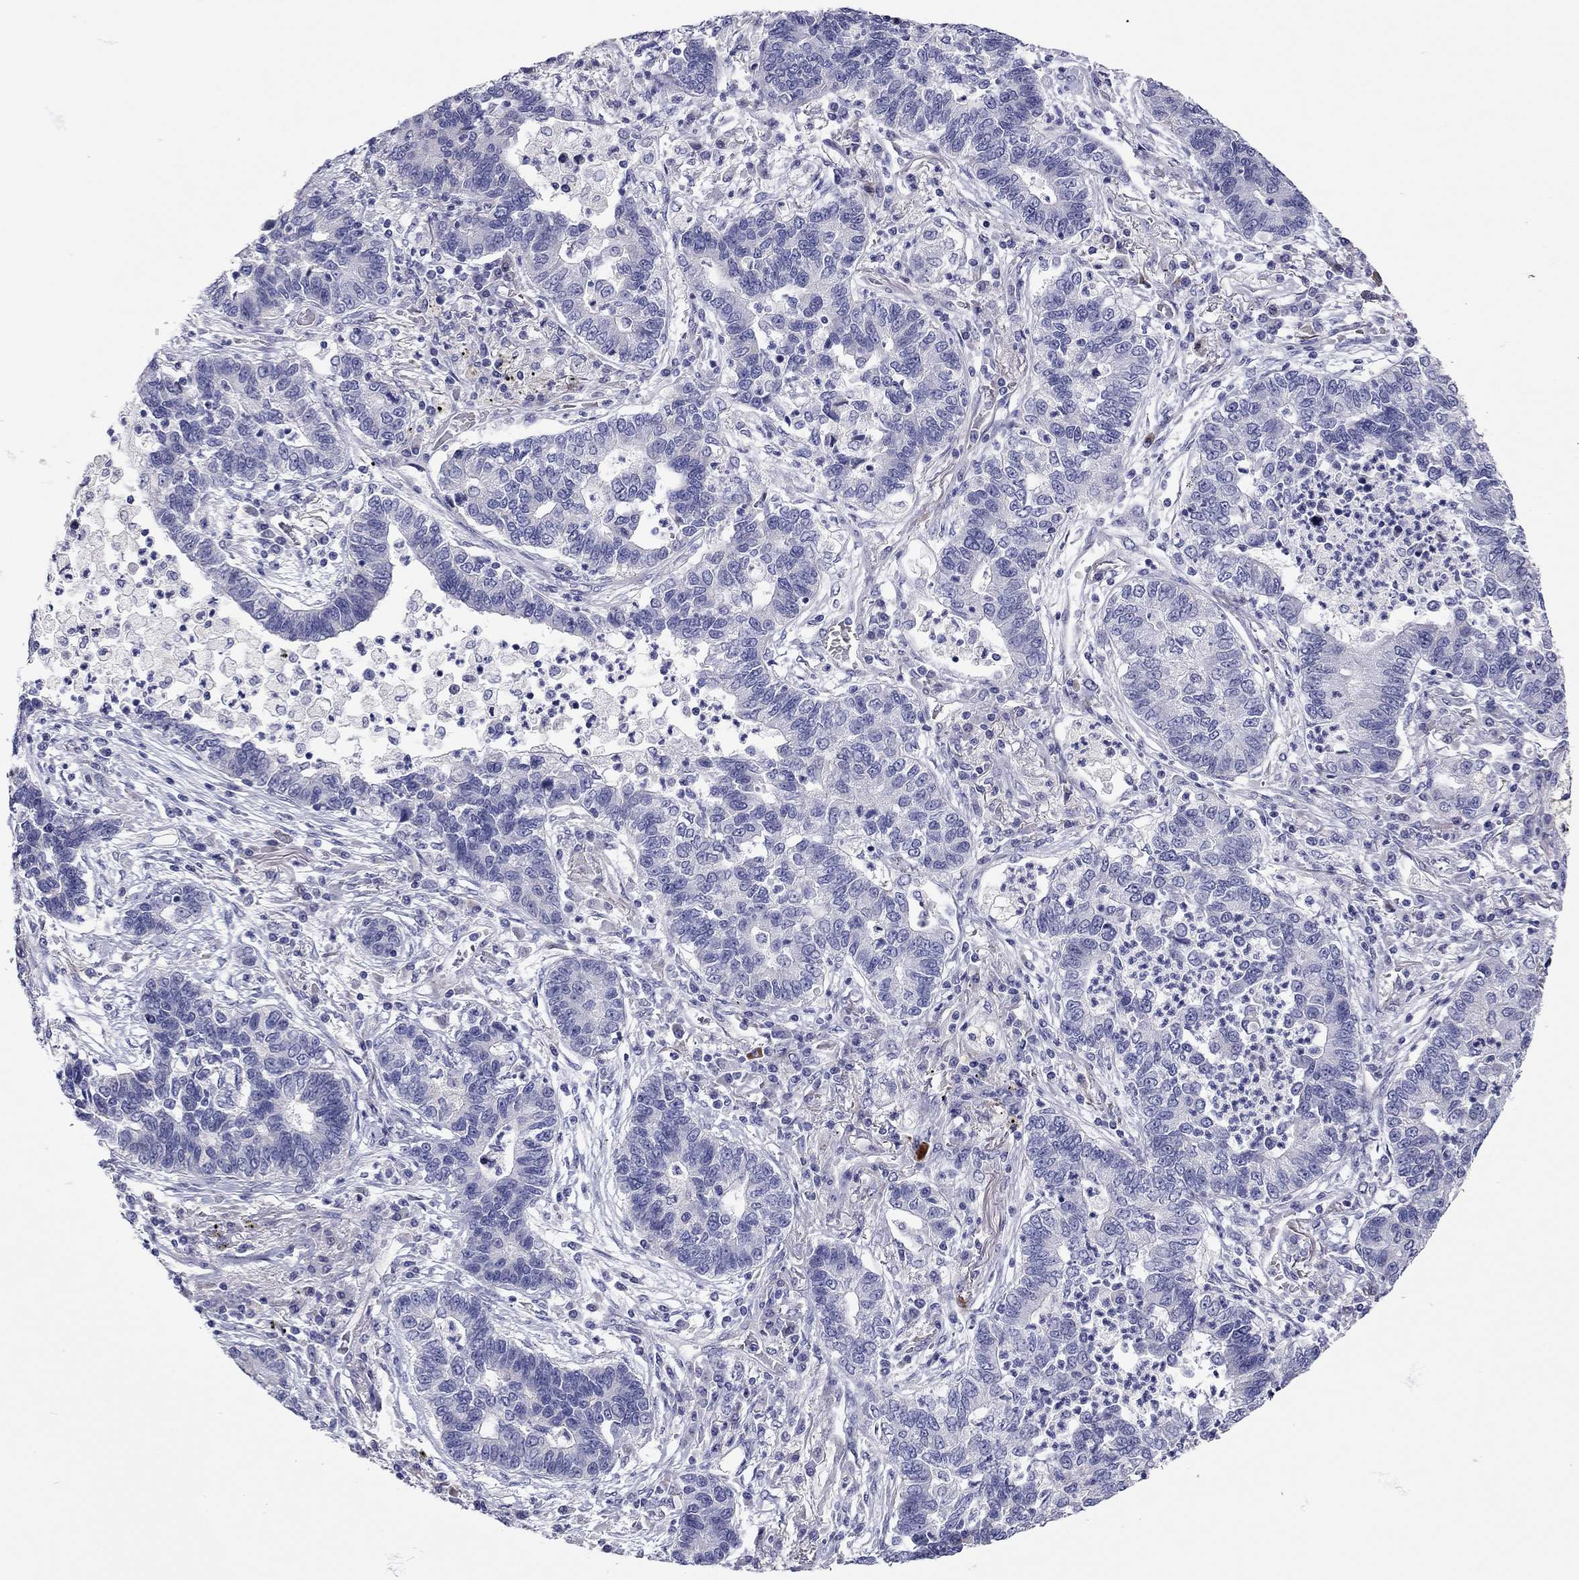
{"staining": {"intensity": "negative", "quantity": "none", "location": "none"}, "tissue": "lung cancer", "cell_type": "Tumor cells", "image_type": "cancer", "snomed": [{"axis": "morphology", "description": "Adenocarcinoma, NOS"}, {"axis": "topography", "description": "Lung"}], "caption": "Tumor cells show no significant protein positivity in lung adenocarcinoma.", "gene": "SCARB1", "patient": {"sex": "female", "age": 57}}